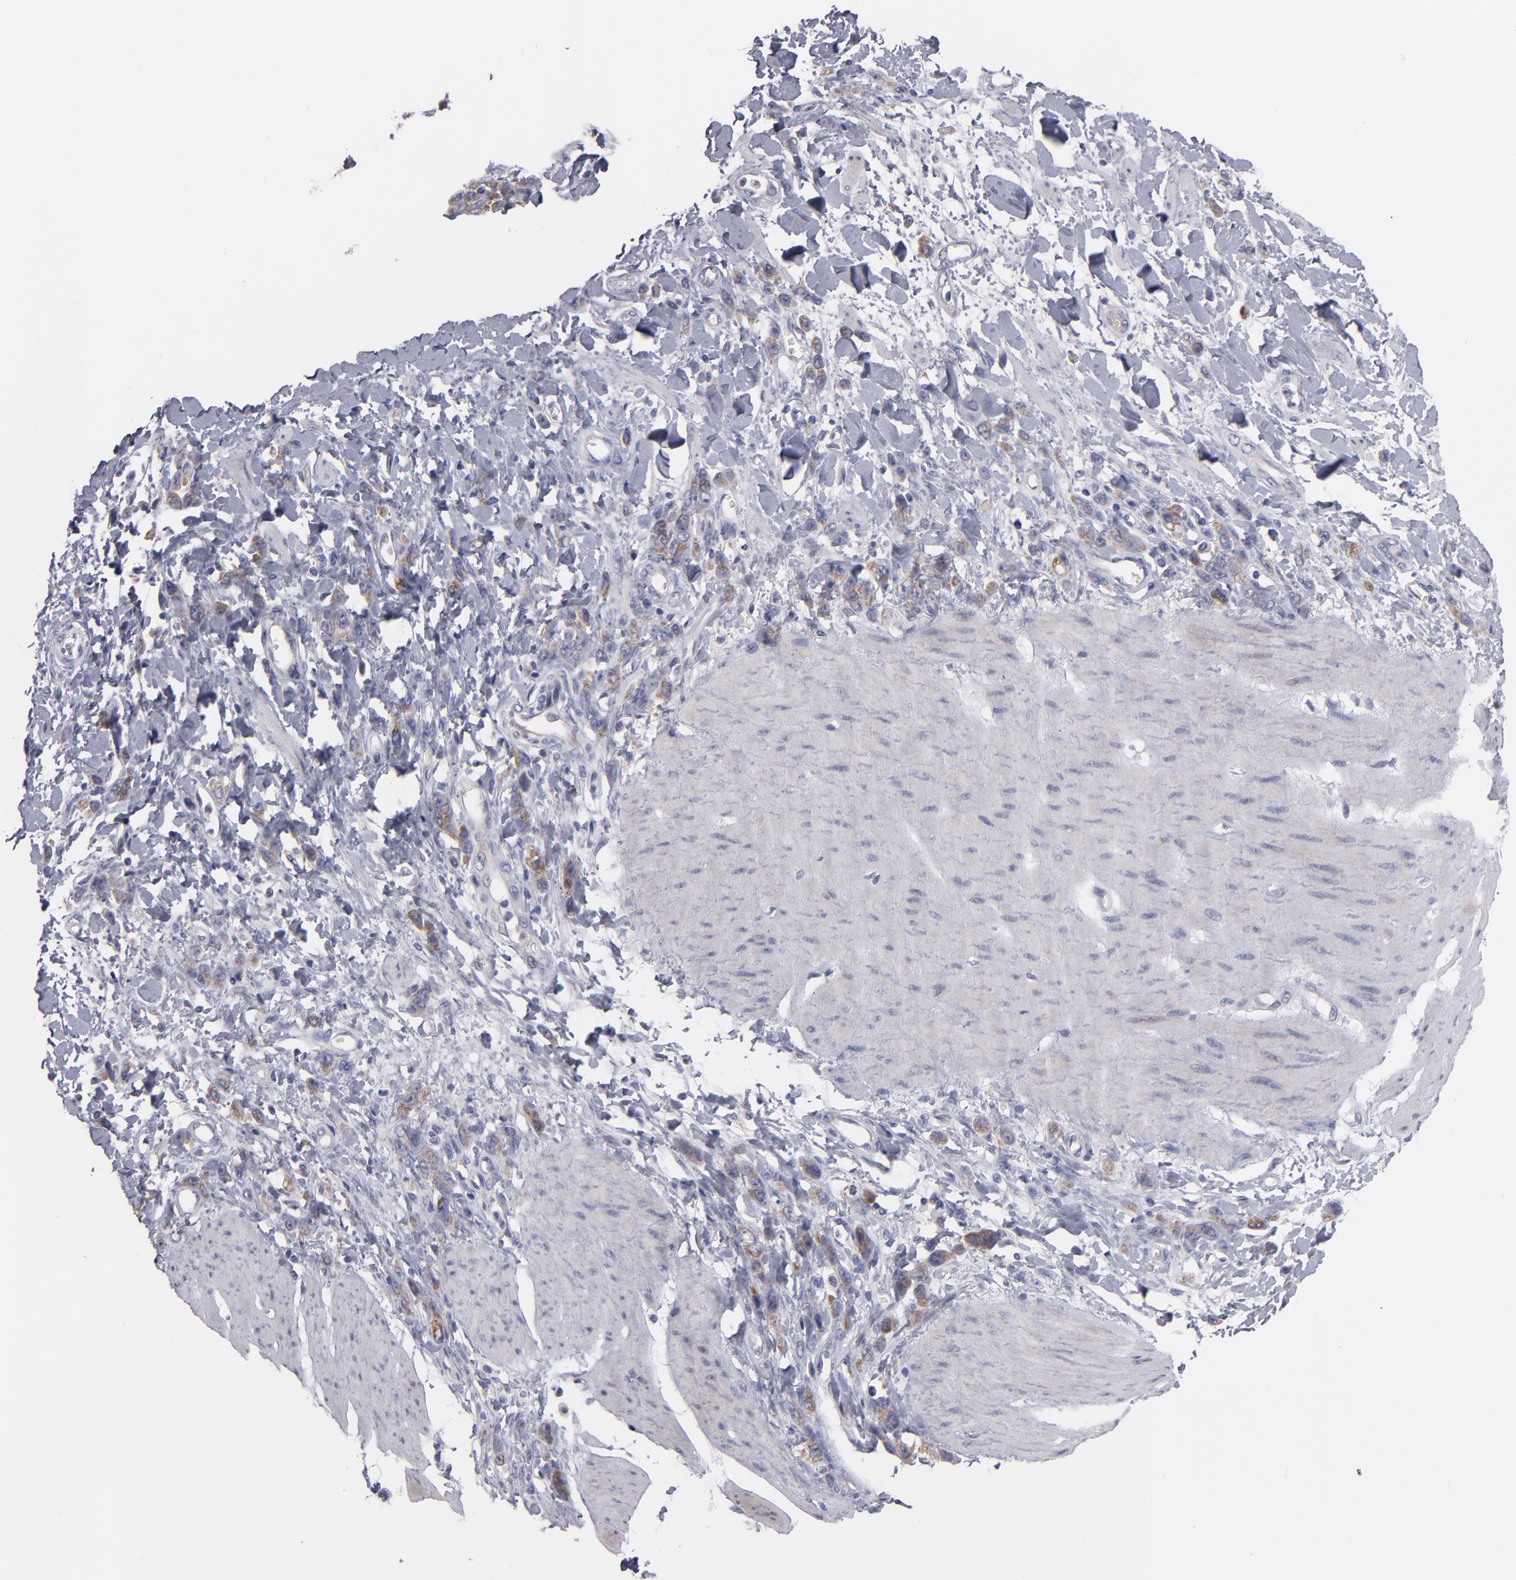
{"staining": {"intensity": "moderate", "quantity": ">75%", "location": "cytoplasmic/membranous"}, "tissue": "stomach cancer", "cell_type": "Tumor cells", "image_type": "cancer", "snomed": [{"axis": "morphology", "description": "Normal tissue, NOS"}, {"axis": "morphology", "description": "Adenocarcinoma, NOS"}, {"axis": "topography", "description": "Stomach"}], "caption": "Stomach cancer (adenocarcinoma) stained for a protein demonstrates moderate cytoplasmic/membranous positivity in tumor cells. (DAB (3,3'-diaminobenzidine) IHC with brightfield microscopy, high magnification).", "gene": "HCCS", "patient": {"sex": "male", "age": 82}}